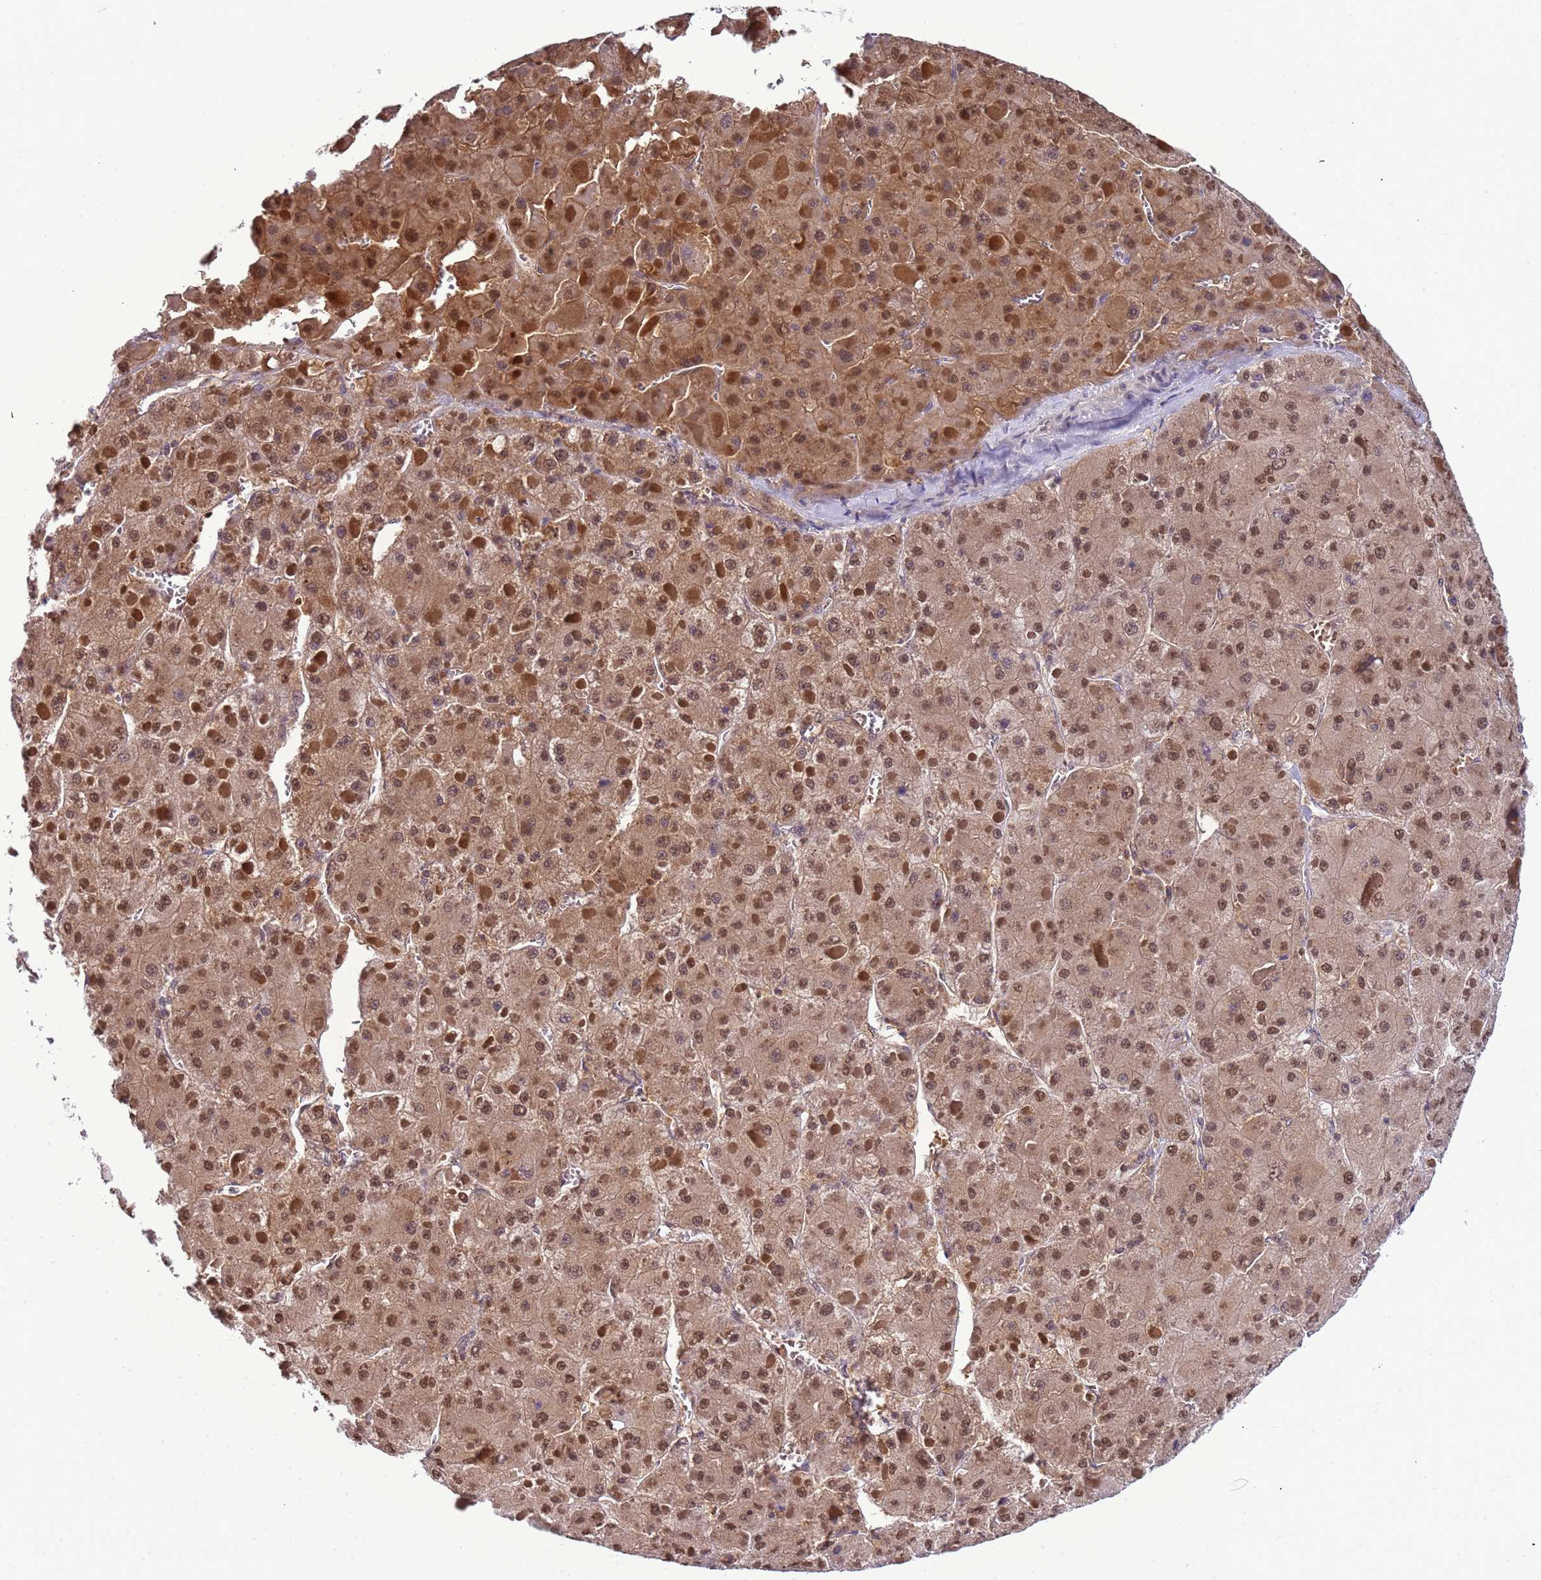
{"staining": {"intensity": "moderate", "quantity": ">75%", "location": "cytoplasmic/membranous,nuclear"}, "tissue": "liver cancer", "cell_type": "Tumor cells", "image_type": "cancer", "snomed": [{"axis": "morphology", "description": "Carcinoma, Hepatocellular, NOS"}, {"axis": "topography", "description": "Liver"}], "caption": "There is medium levels of moderate cytoplasmic/membranous and nuclear expression in tumor cells of liver hepatocellular carcinoma, as demonstrated by immunohistochemical staining (brown color).", "gene": "CD53", "patient": {"sex": "female", "age": 73}}